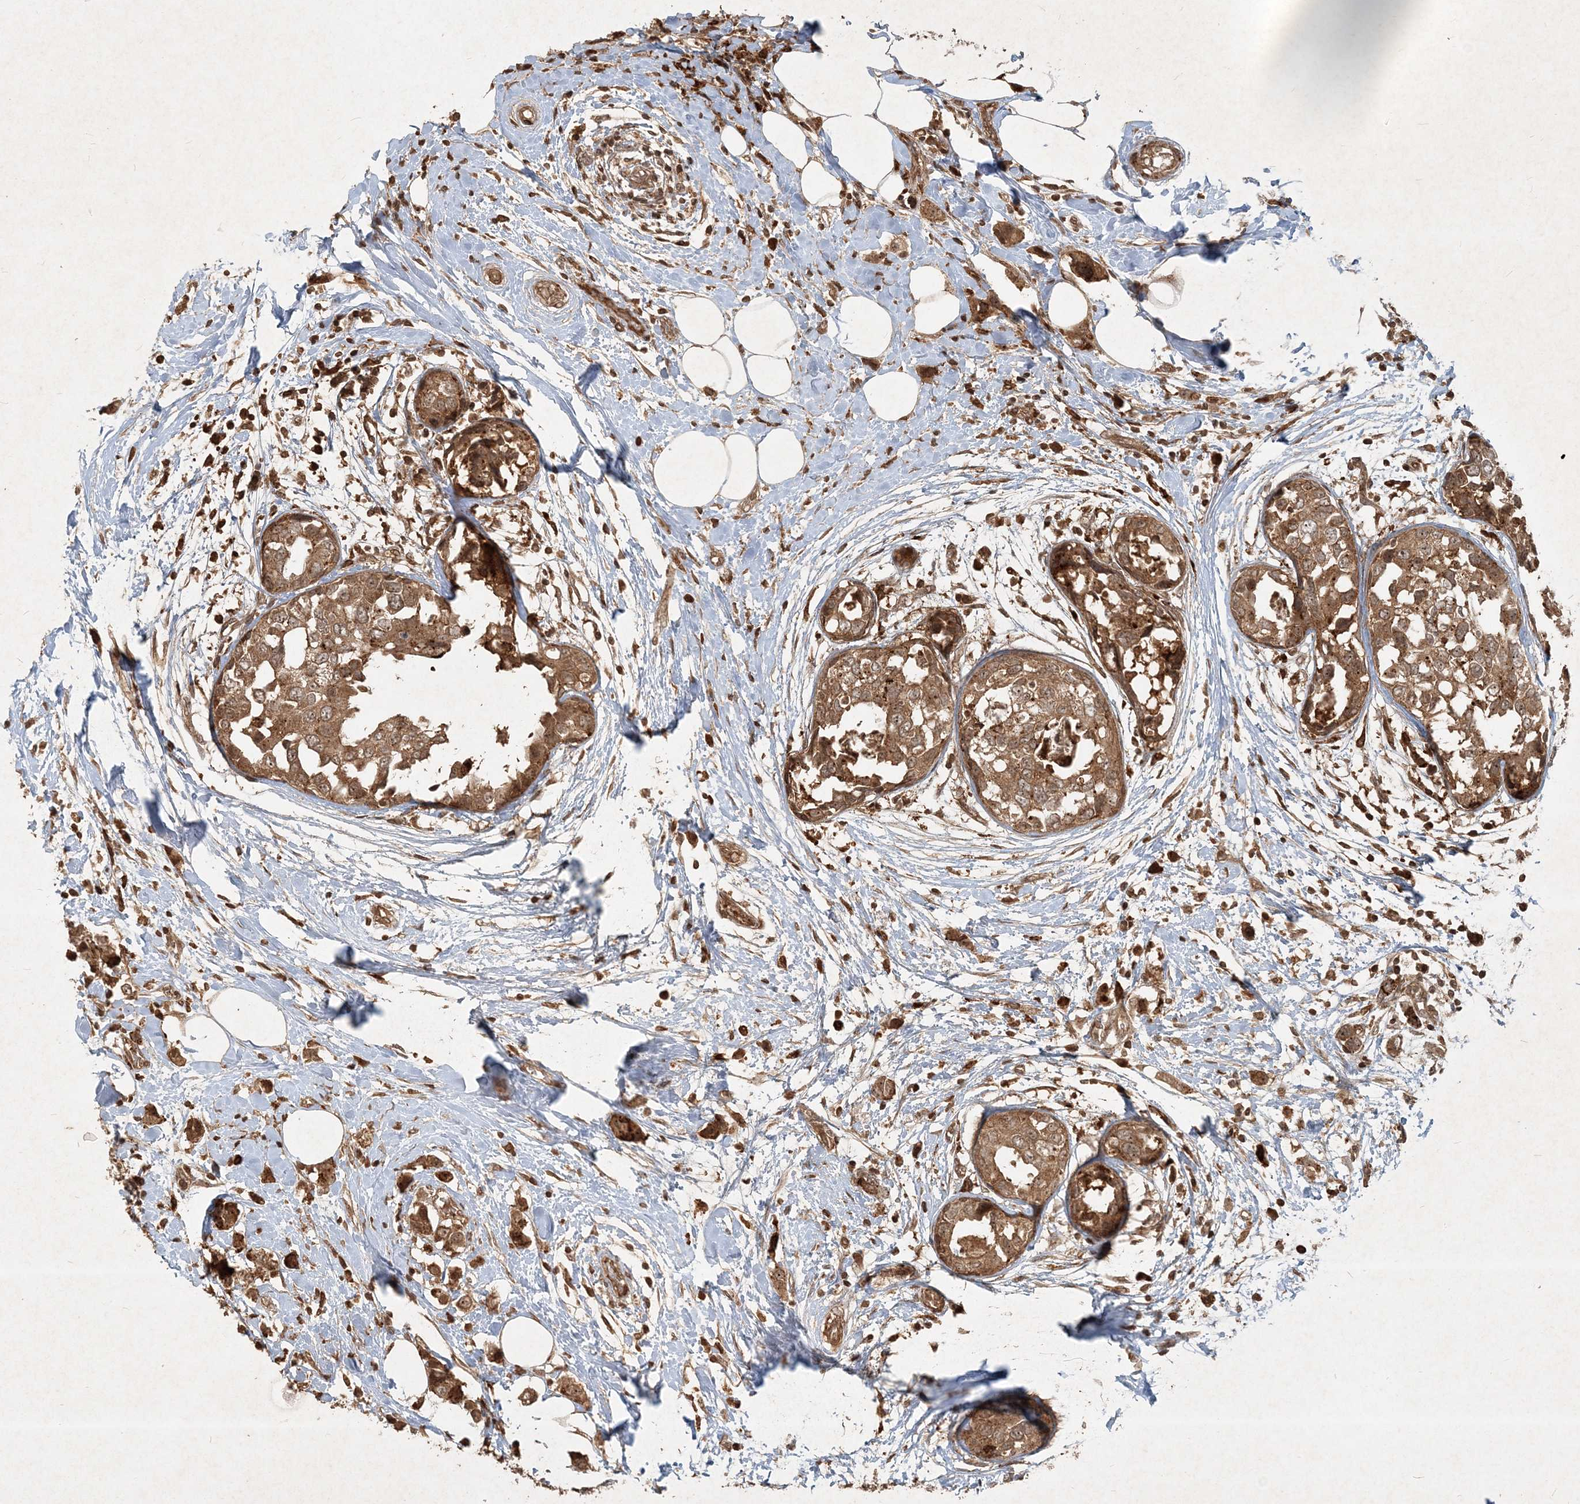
{"staining": {"intensity": "moderate", "quantity": ">75%", "location": "cytoplasmic/membranous"}, "tissue": "breast cancer", "cell_type": "Tumor cells", "image_type": "cancer", "snomed": [{"axis": "morphology", "description": "Normal tissue, NOS"}, {"axis": "morphology", "description": "Duct carcinoma"}, {"axis": "topography", "description": "Breast"}], "caption": "DAB immunohistochemical staining of human invasive ductal carcinoma (breast) displays moderate cytoplasmic/membranous protein expression in approximately >75% of tumor cells.", "gene": "NARS1", "patient": {"sex": "female", "age": 50}}